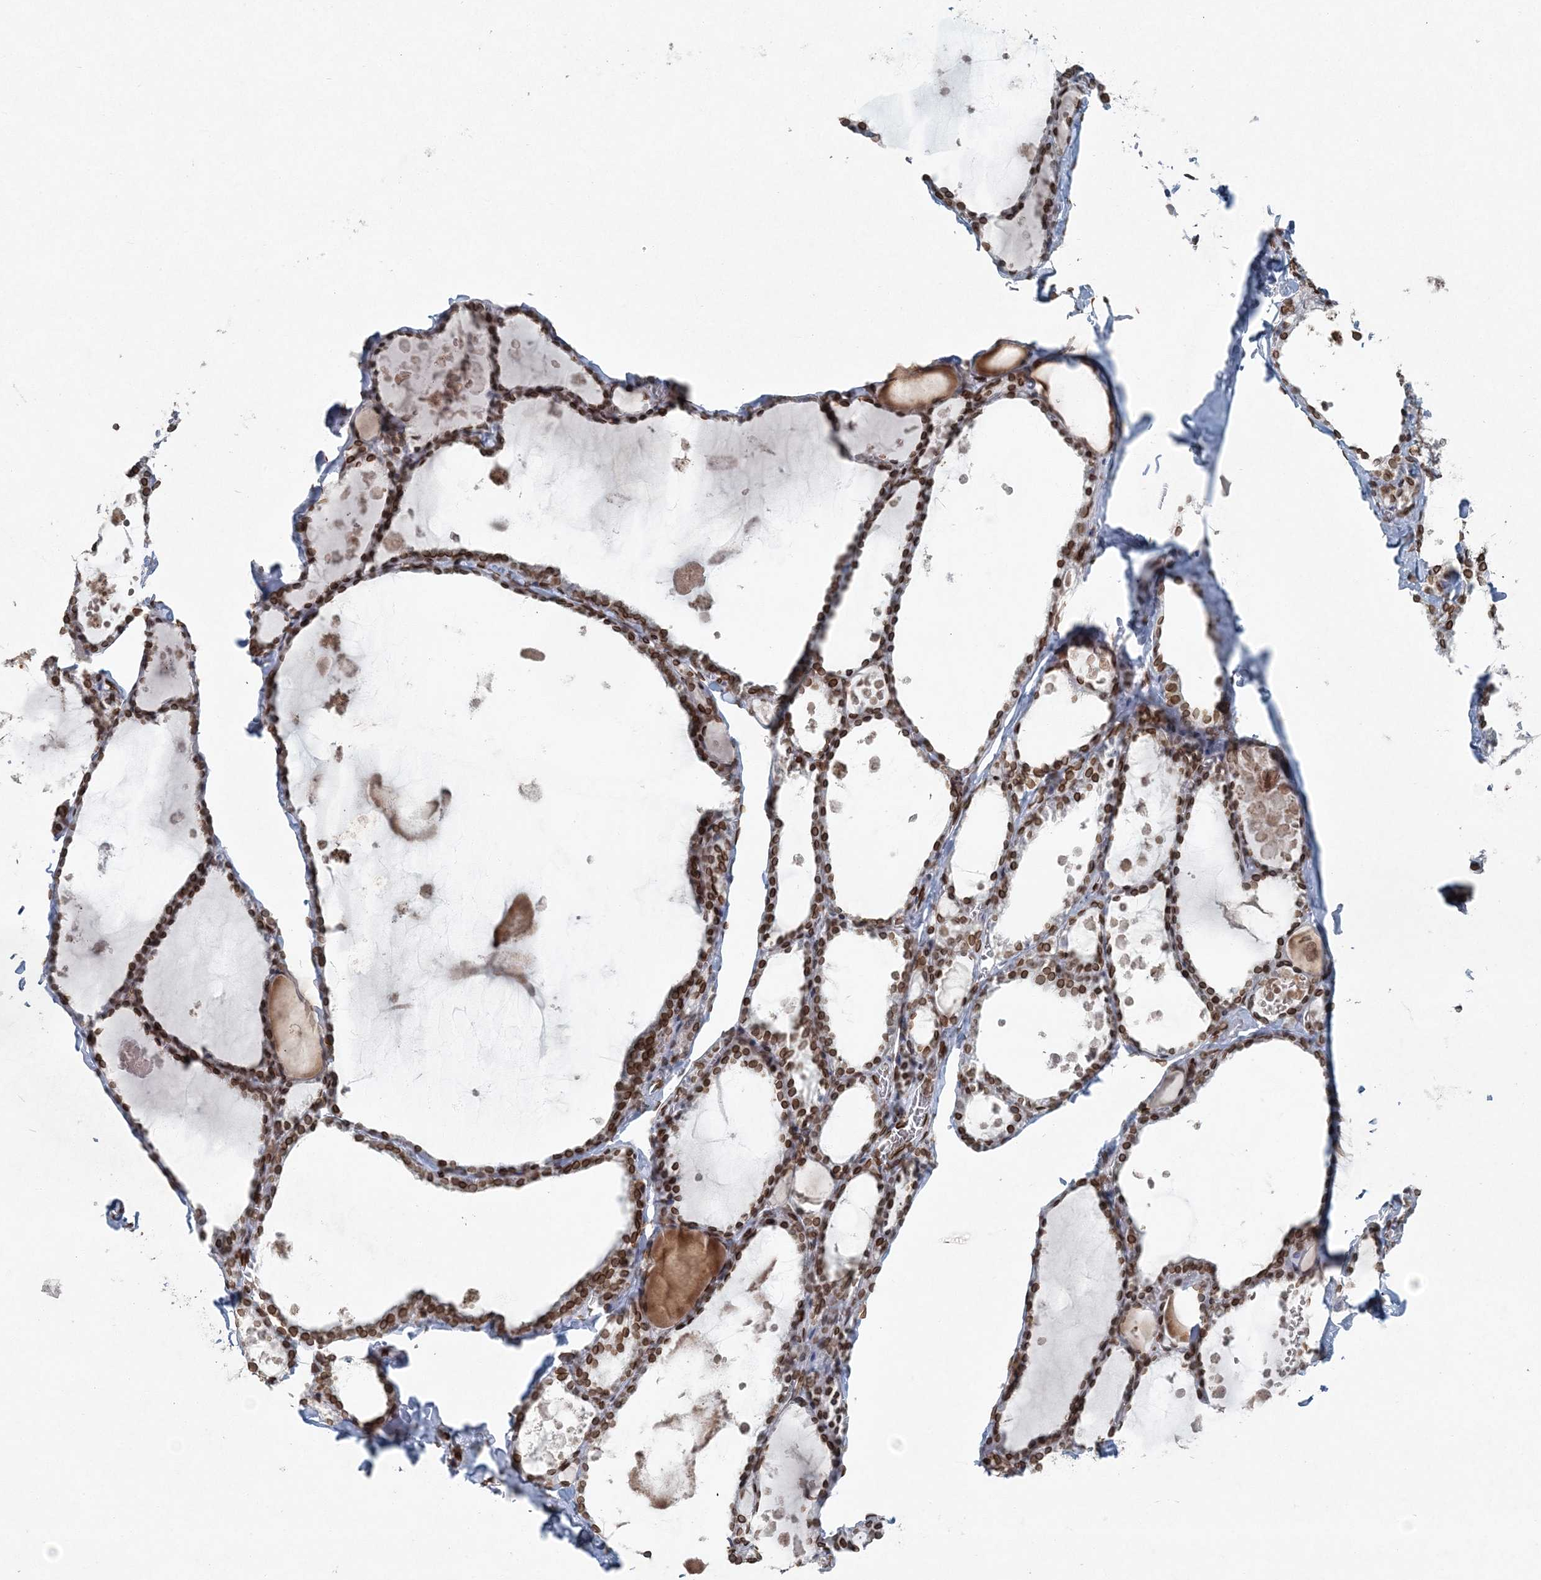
{"staining": {"intensity": "moderate", "quantity": ">75%", "location": "cytoplasmic/membranous,nuclear"}, "tissue": "thyroid gland", "cell_type": "Glandular cells", "image_type": "normal", "snomed": [{"axis": "morphology", "description": "Normal tissue, NOS"}, {"axis": "topography", "description": "Thyroid gland"}], "caption": "The micrograph displays staining of unremarkable thyroid gland, revealing moderate cytoplasmic/membranous,nuclear protein expression (brown color) within glandular cells.", "gene": "GJD4", "patient": {"sex": "male", "age": 56}}